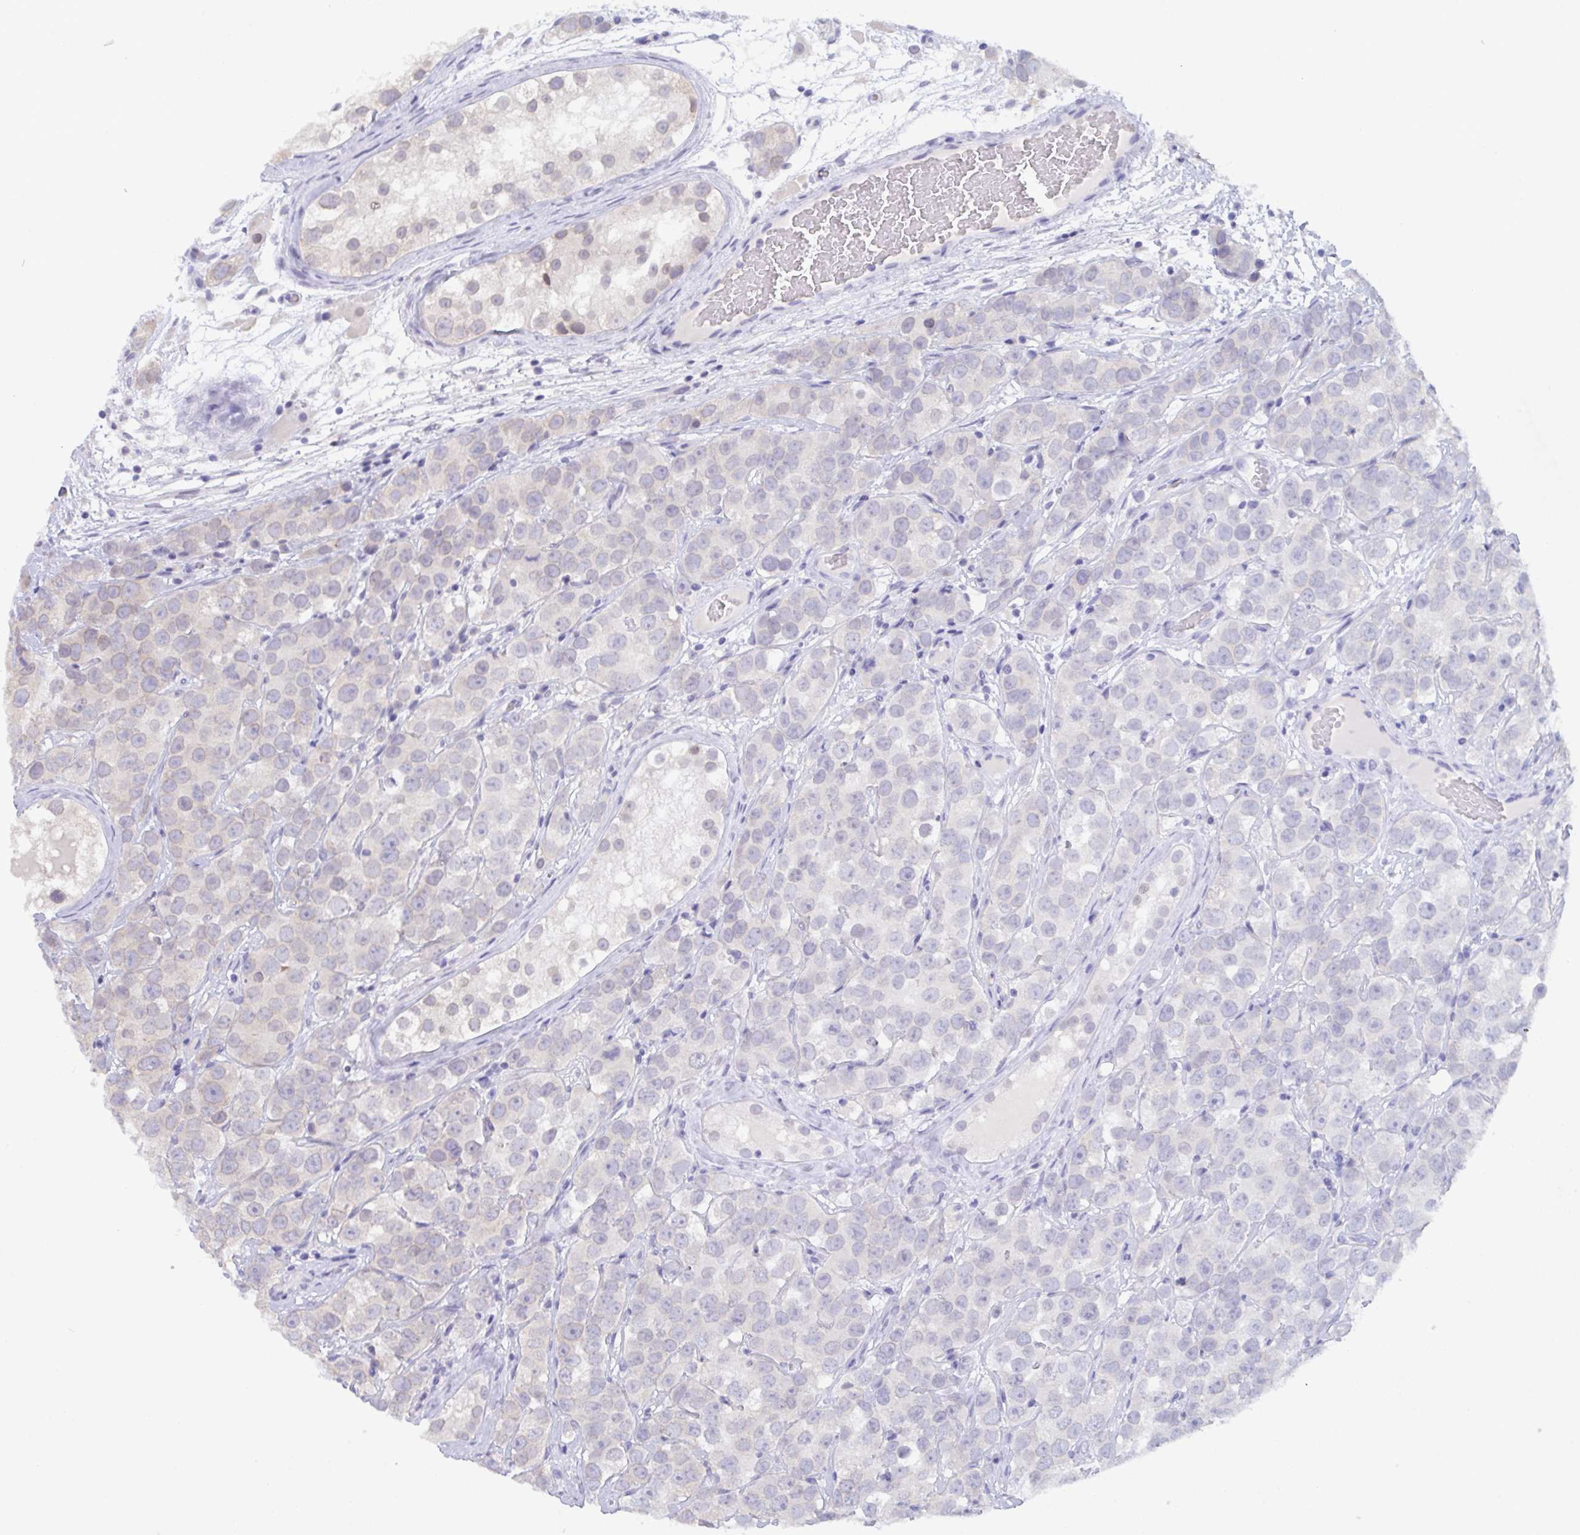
{"staining": {"intensity": "negative", "quantity": "none", "location": "none"}, "tissue": "testis cancer", "cell_type": "Tumor cells", "image_type": "cancer", "snomed": [{"axis": "morphology", "description": "Seminoma, NOS"}, {"axis": "topography", "description": "Testis"}], "caption": "High magnification brightfield microscopy of testis cancer stained with DAB (brown) and counterstained with hematoxylin (blue): tumor cells show no significant staining. (Stains: DAB IHC with hematoxylin counter stain, Microscopy: brightfield microscopy at high magnification).", "gene": "SERPINB13", "patient": {"sex": "male", "age": 28}}